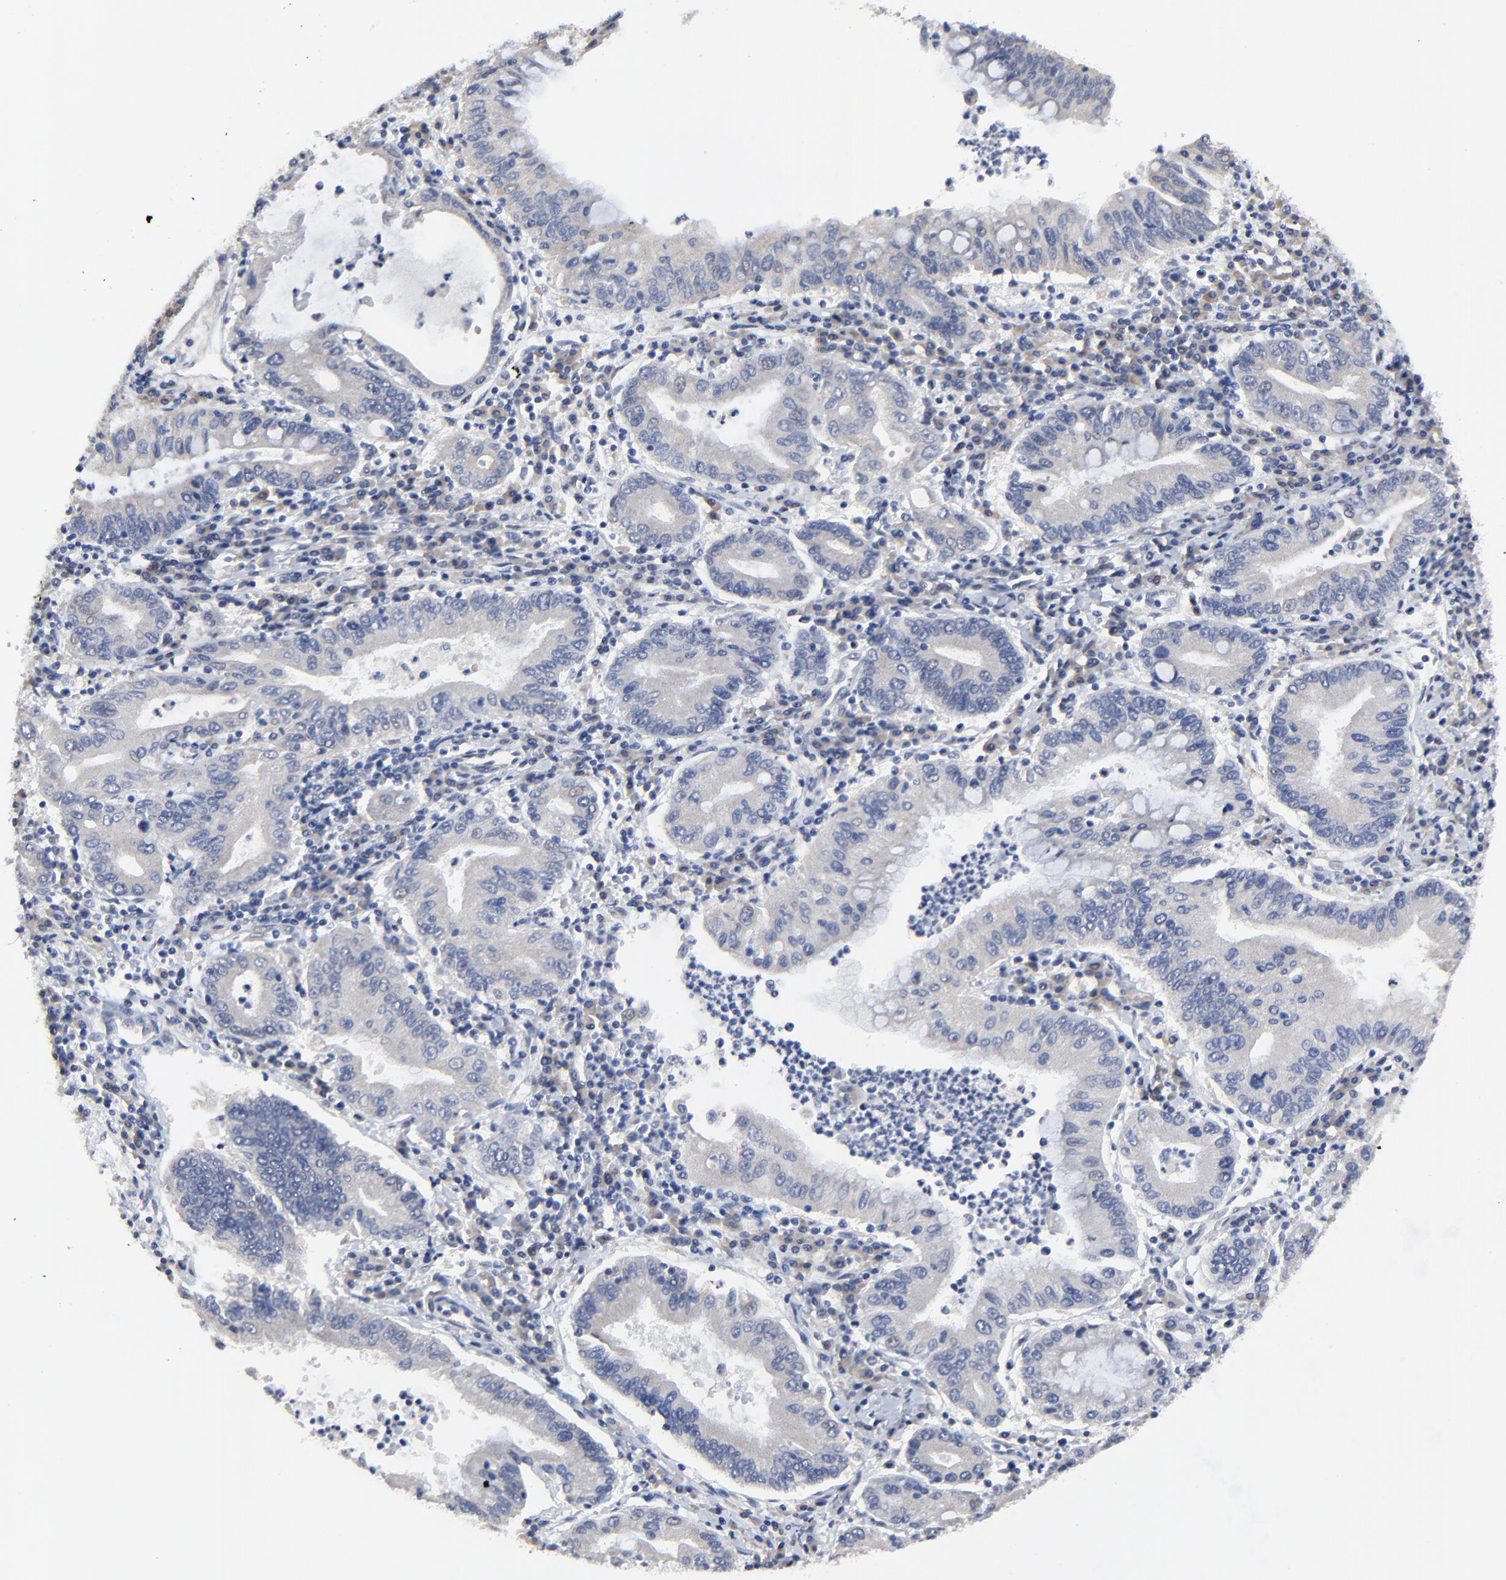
{"staining": {"intensity": "negative", "quantity": "none", "location": "none"}, "tissue": "stomach cancer", "cell_type": "Tumor cells", "image_type": "cancer", "snomed": [{"axis": "morphology", "description": "Normal tissue, NOS"}, {"axis": "morphology", "description": "Adenocarcinoma, NOS"}, {"axis": "topography", "description": "Esophagus"}, {"axis": "topography", "description": "Stomach, upper"}, {"axis": "topography", "description": "Peripheral nerve tissue"}], "caption": "Tumor cells are negative for protein expression in human stomach cancer (adenocarcinoma).", "gene": "DHRSX", "patient": {"sex": "male", "age": 62}}